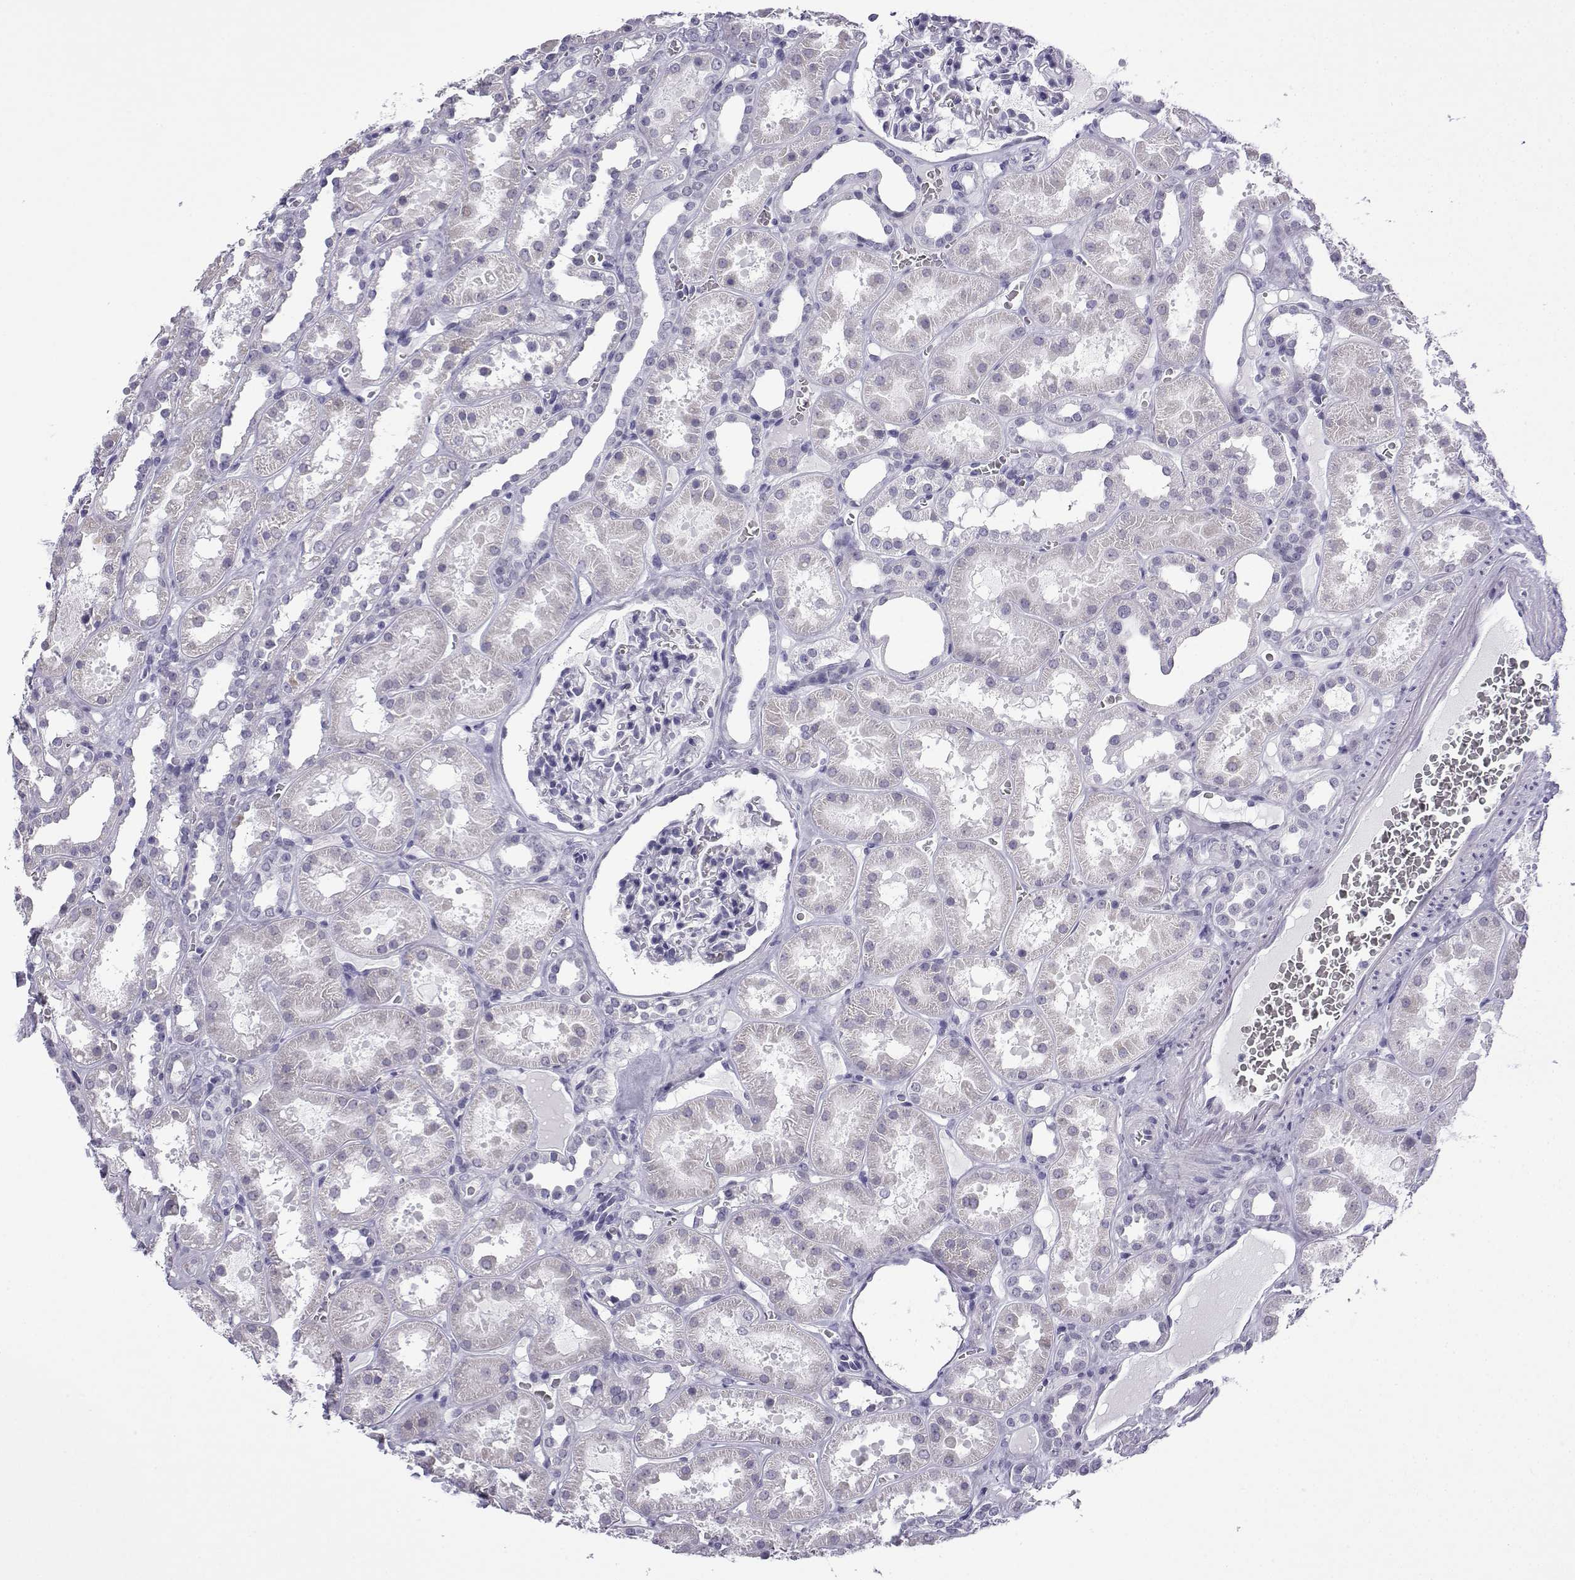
{"staining": {"intensity": "negative", "quantity": "none", "location": "none"}, "tissue": "kidney", "cell_type": "Cells in glomeruli", "image_type": "normal", "snomed": [{"axis": "morphology", "description": "Normal tissue, NOS"}, {"axis": "topography", "description": "Kidney"}], "caption": "Human kidney stained for a protein using IHC demonstrates no positivity in cells in glomeruli.", "gene": "MRGBP", "patient": {"sex": "female", "age": 41}}